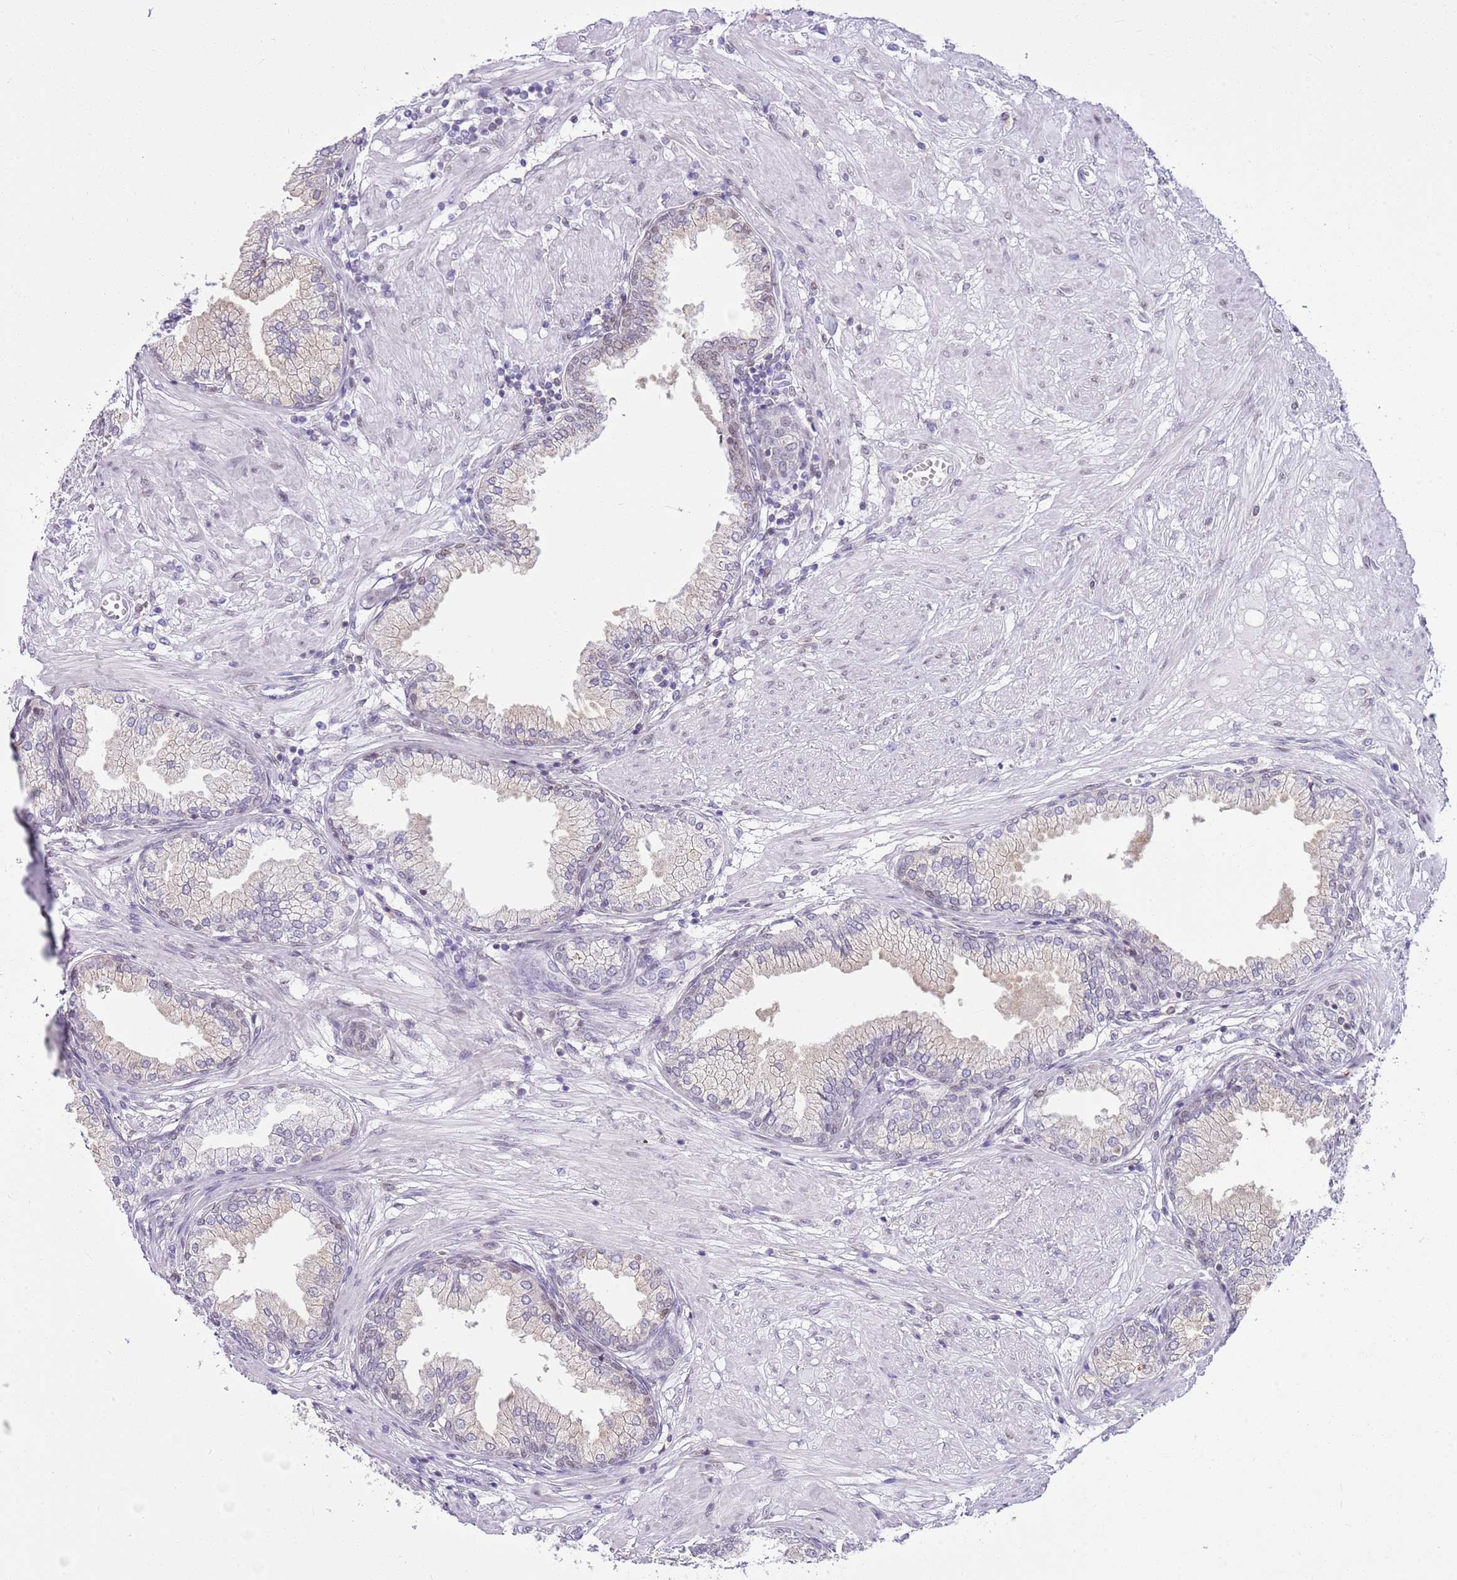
{"staining": {"intensity": "negative", "quantity": "none", "location": "none"}, "tissue": "prostate cancer", "cell_type": "Tumor cells", "image_type": "cancer", "snomed": [{"axis": "morphology", "description": "Adenocarcinoma, High grade"}, {"axis": "topography", "description": "Prostate and seminal vesicle, NOS"}], "caption": "DAB (3,3'-diaminobenzidine) immunohistochemical staining of prostate cancer (adenocarcinoma (high-grade)) shows no significant staining in tumor cells. (Immunohistochemistry, brightfield microscopy, high magnification).", "gene": "DHX32", "patient": {"sex": "male", "age": 64}}